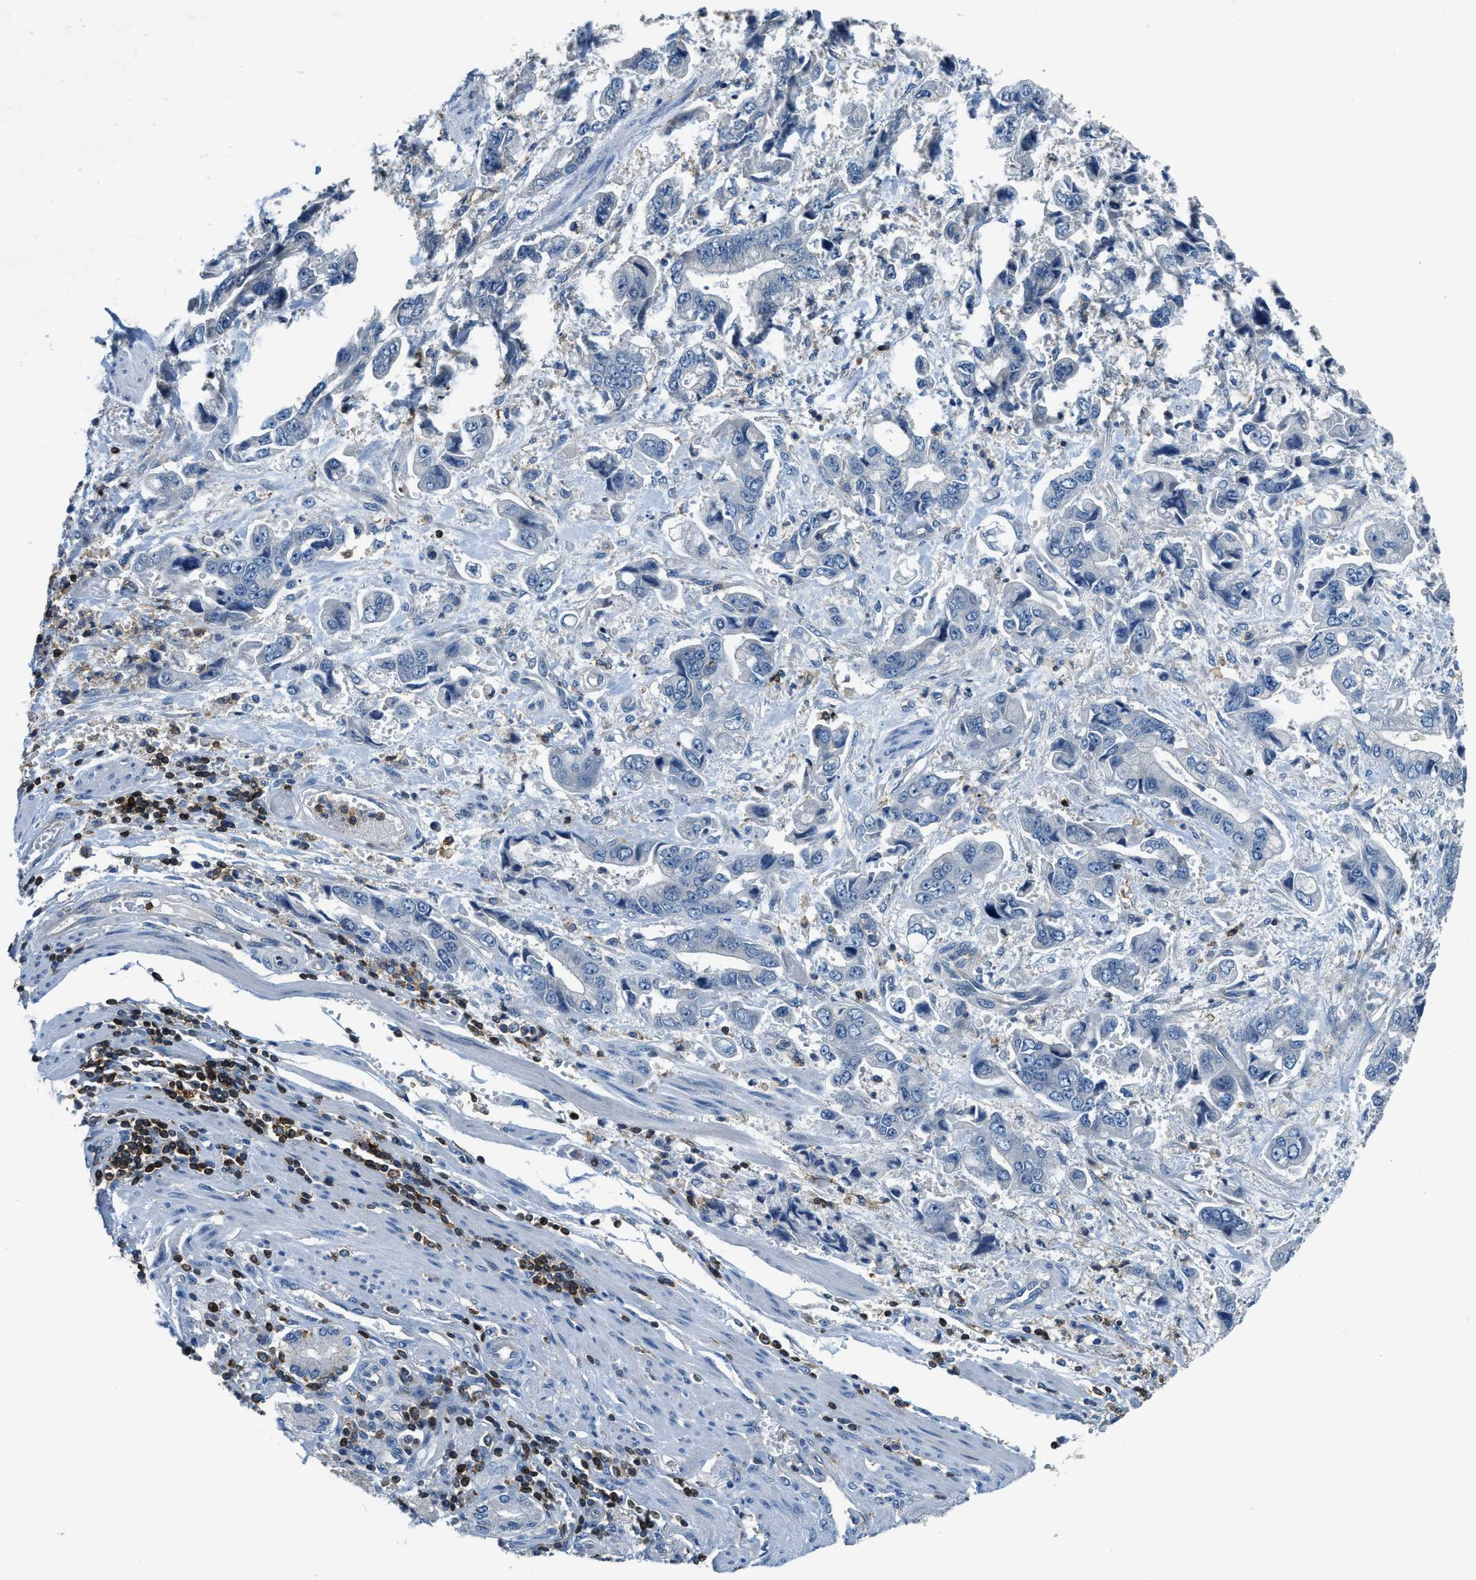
{"staining": {"intensity": "negative", "quantity": "none", "location": "none"}, "tissue": "stomach cancer", "cell_type": "Tumor cells", "image_type": "cancer", "snomed": [{"axis": "morphology", "description": "Normal tissue, NOS"}, {"axis": "morphology", "description": "Adenocarcinoma, NOS"}, {"axis": "topography", "description": "Stomach"}], "caption": "The micrograph displays no significant staining in tumor cells of adenocarcinoma (stomach).", "gene": "MYO1G", "patient": {"sex": "male", "age": 62}}